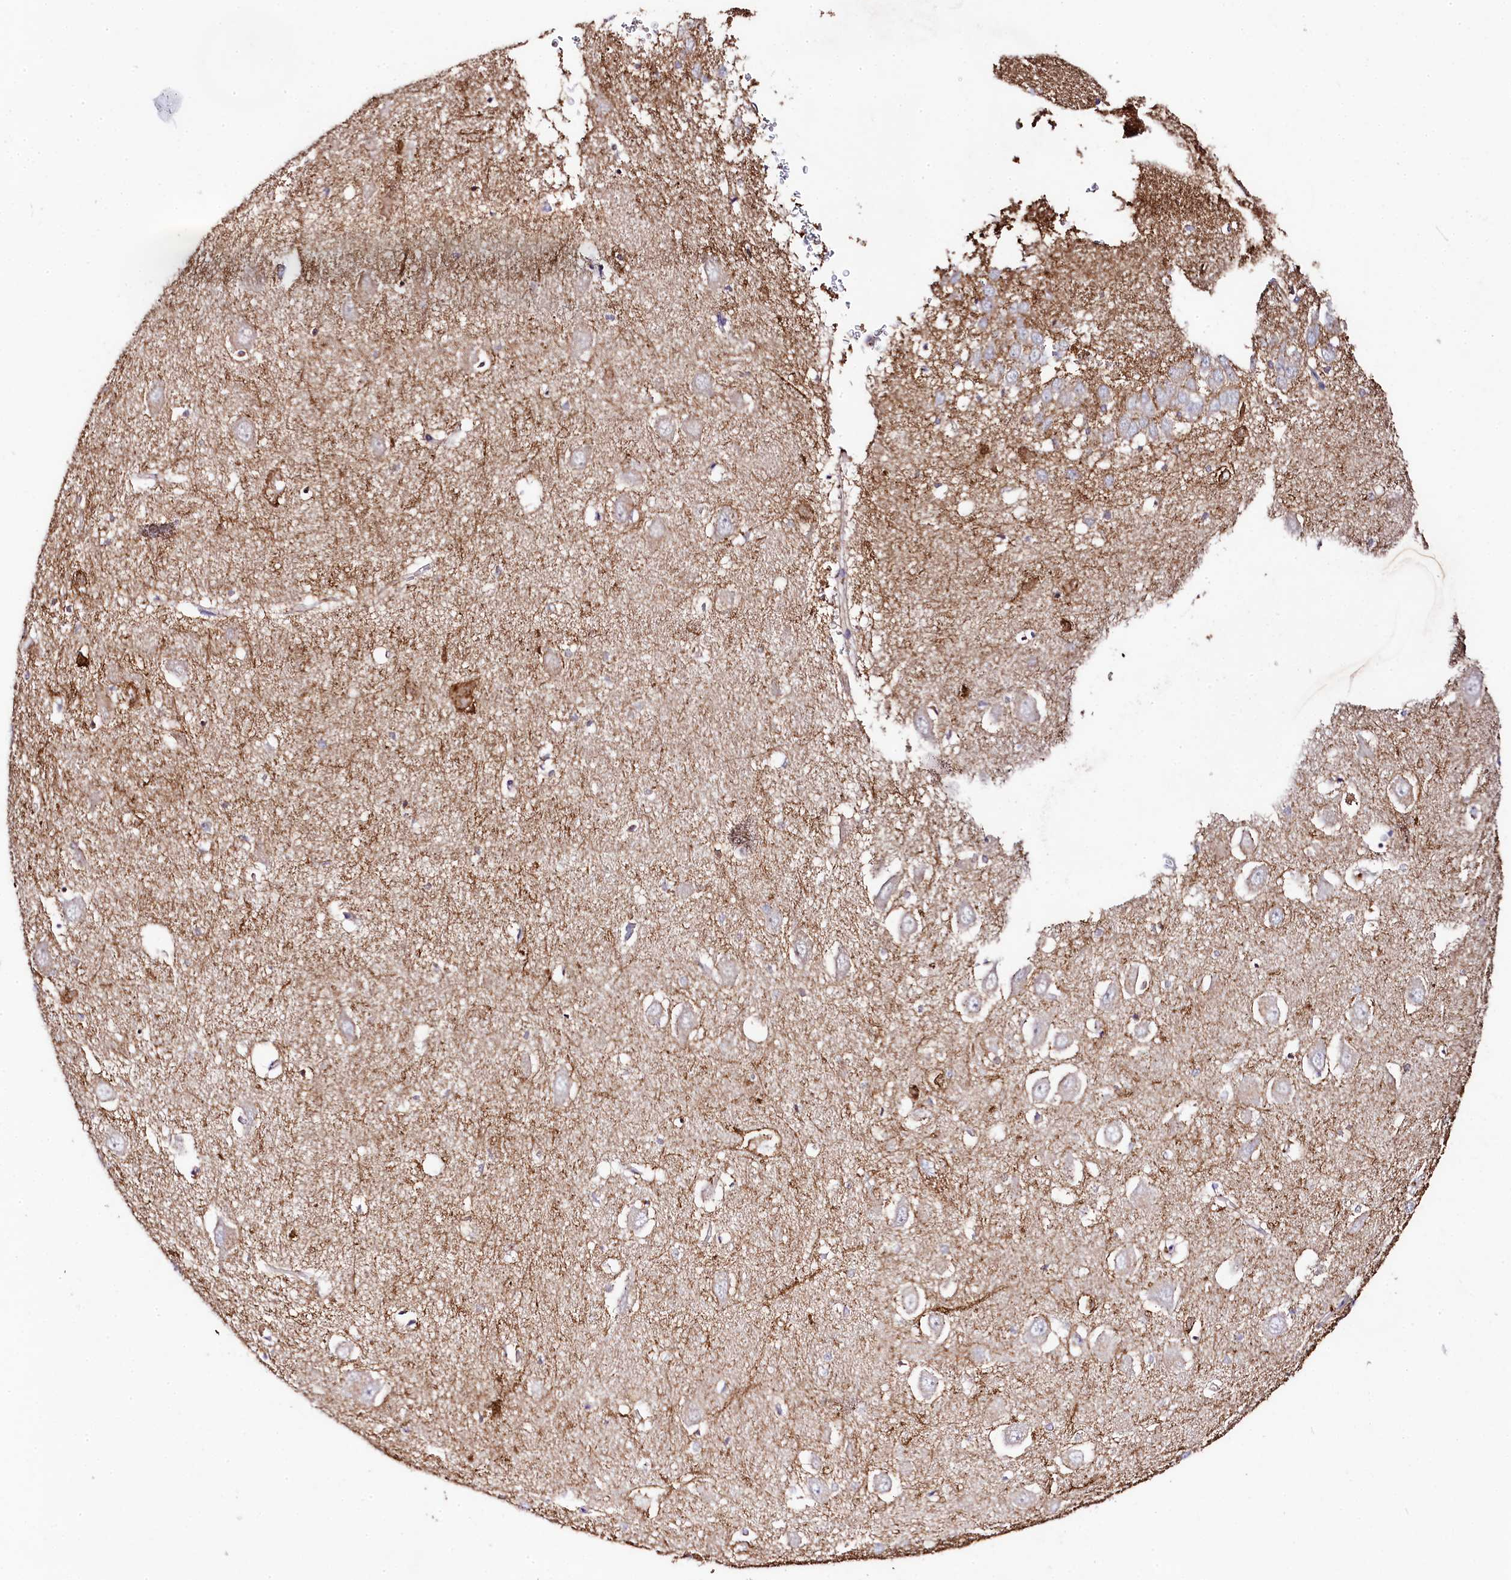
{"staining": {"intensity": "moderate", "quantity": "<25%", "location": "cytoplasmic/membranous"}, "tissue": "hippocampus", "cell_type": "Glial cells", "image_type": "normal", "snomed": [{"axis": "morphology", "description": "Normal tissue, NOS"}, {"axis": "topography", "description": "Hippocampus"}], "caption": "DAB (3,3'-diaminobenzidine) immunohistochemical staining of normal hippocampus reveals moderate cytoplasmic/membranous protein positivity in approximately <25% of glial cells. The staining was performed using DAB (3,3'-diaminobenzidine) to visualize the protein expression in brown, while the nuclei were stained in blue with hematoxylin (Magnification: 20x).", "gene": "FXYD6", "patient": {"sex": "female", "age": 64}}